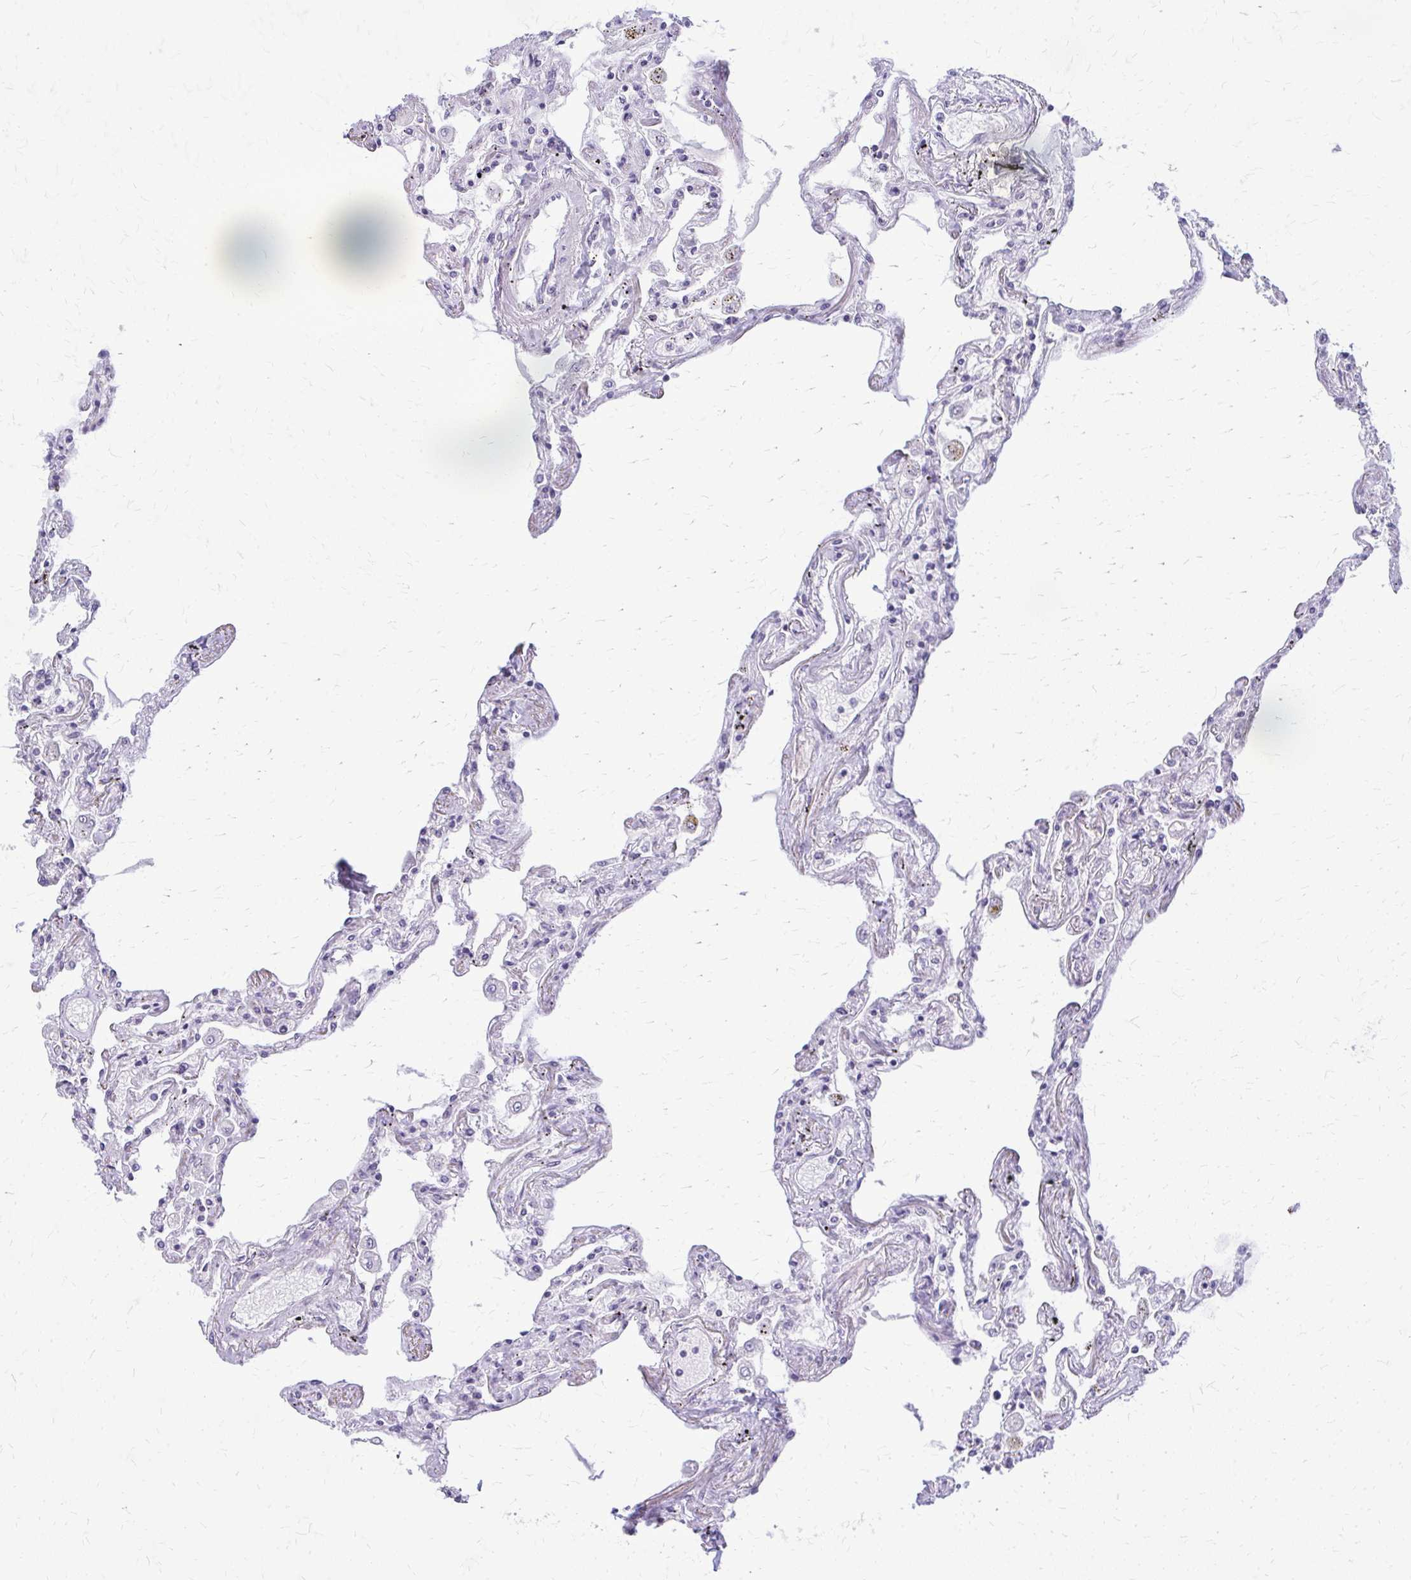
{"staining": {"intensity": "negative", "quantity": "none", "location": "none"}, "tissue": "lung", "cell_type": "Alveolar cells", "image_type": "normal", "snomed": [{"axis": "morphology", "description": "Normal tissue, NOS"}, {"axis": "morphology", "description": "Adenocarcinoma, NOS"}, {"axis": "topography", "description": "Cartilage tissue"}, {"axis": "topography", "description": "Lung"}], "caption": "Benign lung was stained to show a protein in brown. There is no significant positivity in alveolar cells. (Stains: DAB (3,3'-diaminobenzidine) IHC with hematoxylin counter stain, Microscopy: brightfield microscopy at high magnification).", "gene": "PLCB1", "patient": {"sex": "female", "age": 67}}